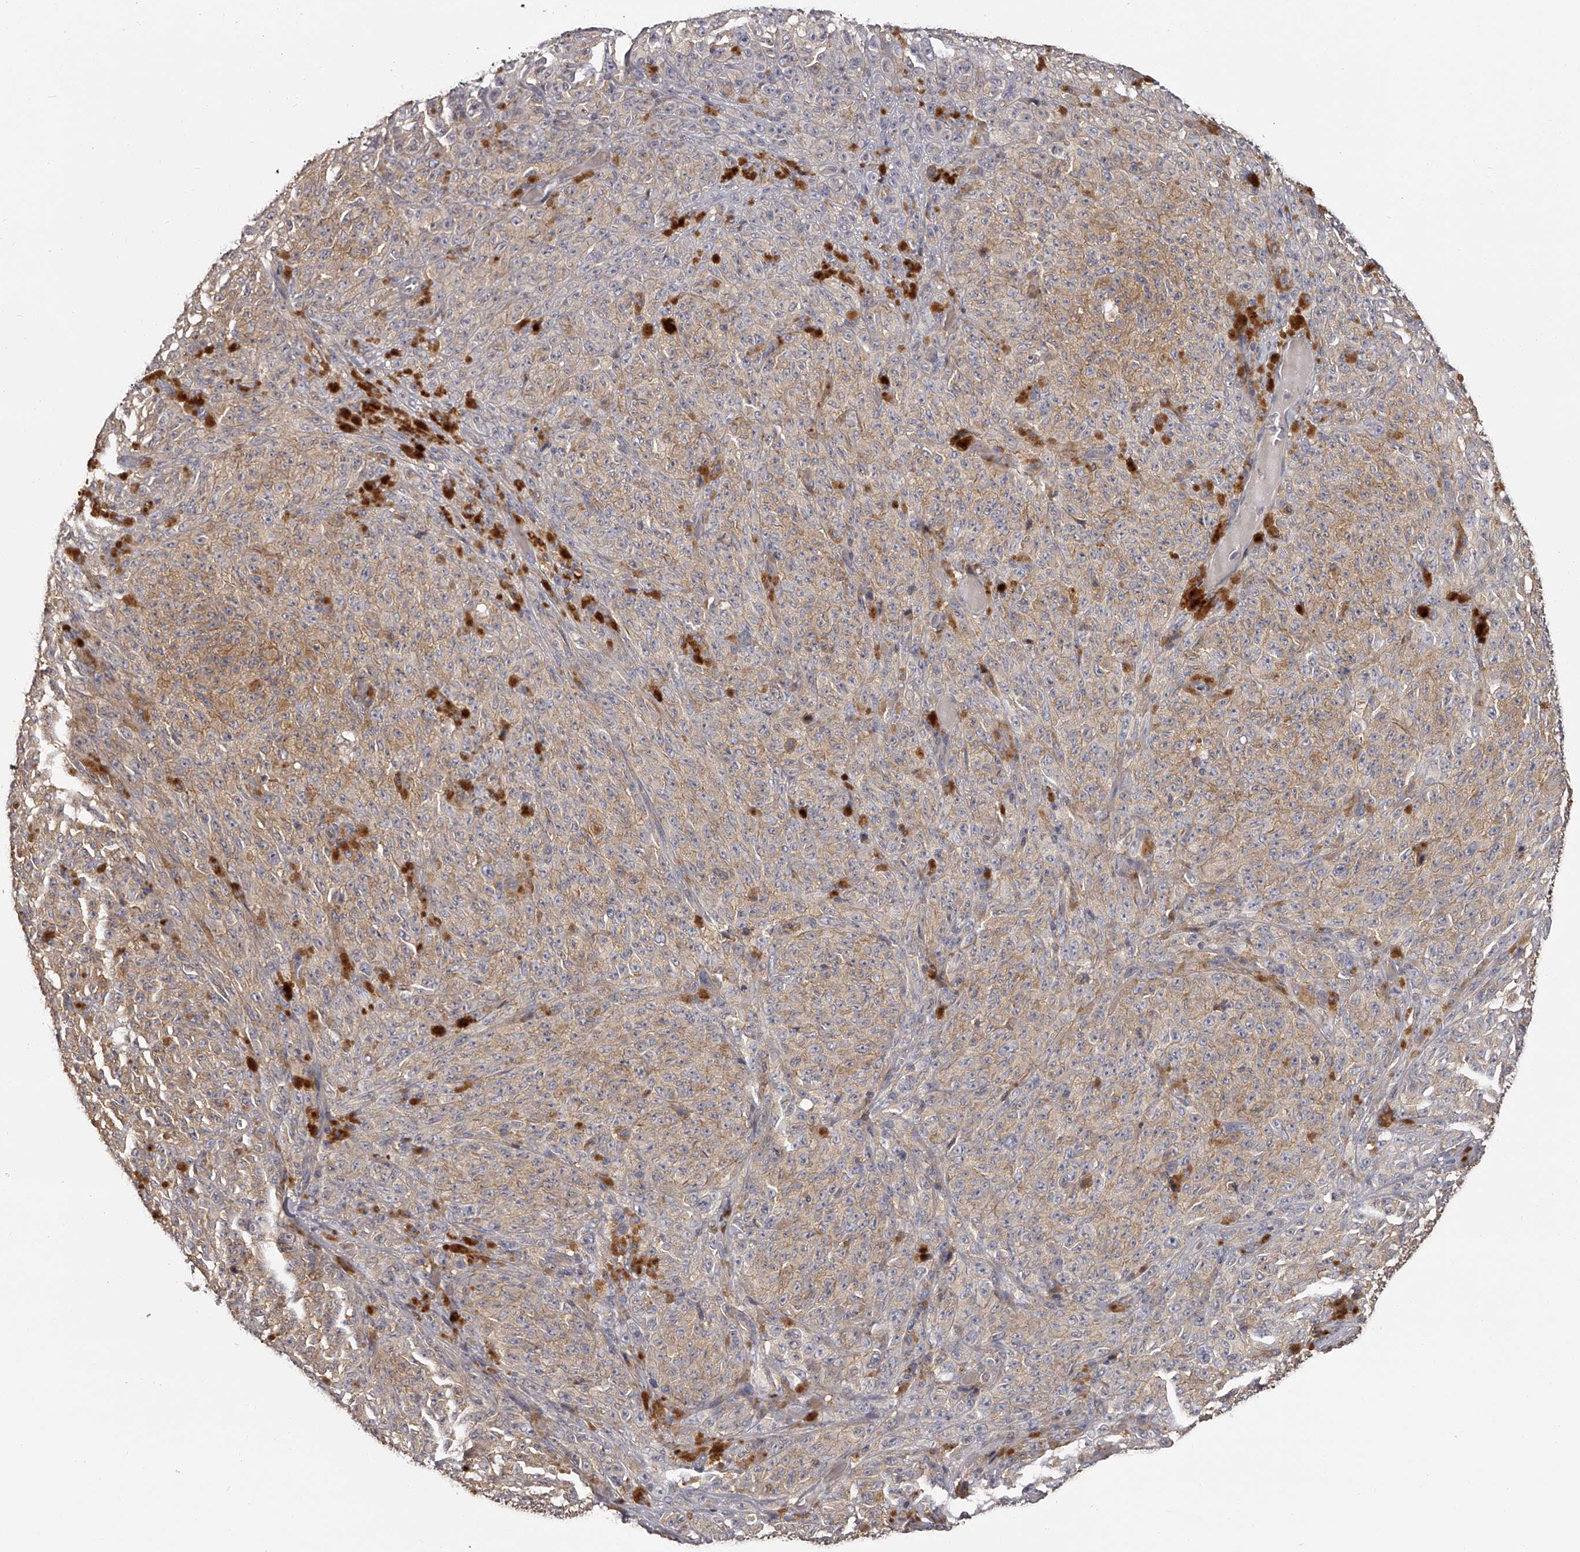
{"staining": {"intensity": "moderate", "quantity": ">75%", "location": "cytoplasmic/membranous"}, "tissue": "melanoma", "cell_type": "Tumor cells", "image_type": "cancer", "snomed": [{"axis": "morphology", "description": "Malignant melanoma, NOS"}, {"axis": "topography", "description": "Skin"}], "caption": "Immunohistochemistry (IHC) (DAB) staining of malignant melanoma exhibits moderate cytoplasmic/membranous protein expression in about >75% of tumor cells.", "gene": "TNN", "patient": {"sex": "female", "age": 82}}